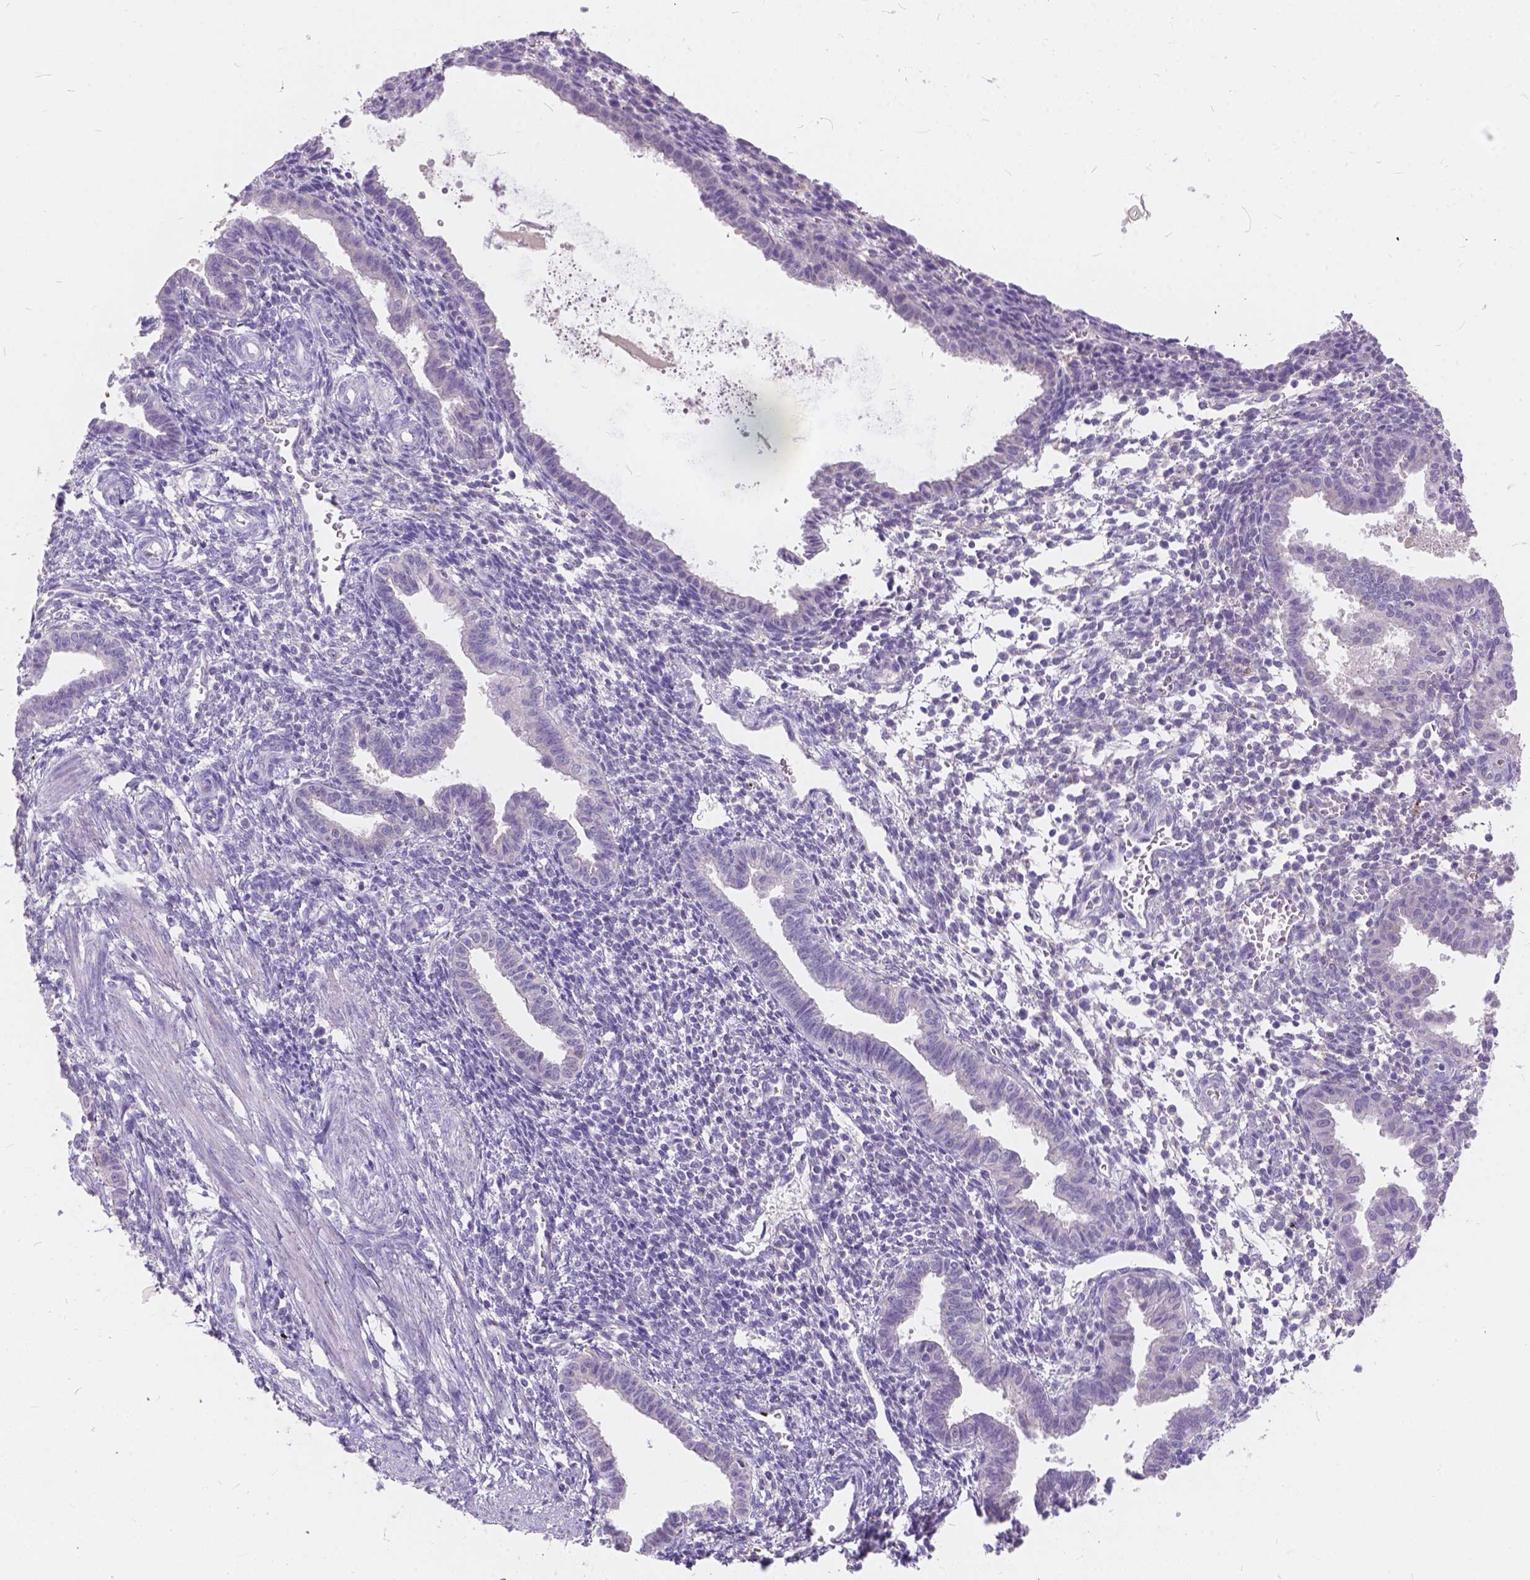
{"staining": {"intensity": "negative", "quantity": "none", "location": "none"}, "tissue": "endometrium", "cell_type": "Cells in endometrial stroma", "image_type": "normal", "snomed": [{"axis": "morphology", "description": "Normal tissue, NOS"}, {"axis": "topography", "description": "Endometrium"}], "caption": "A high-resolution photomicrograph shows immunohistochemistry (IHC) staining of benign endometrium, which reveals no significant positivity in cells in endometrial stroma.", "gene": "PEX11G", "patient": {"sex": "female", "age": 37}}